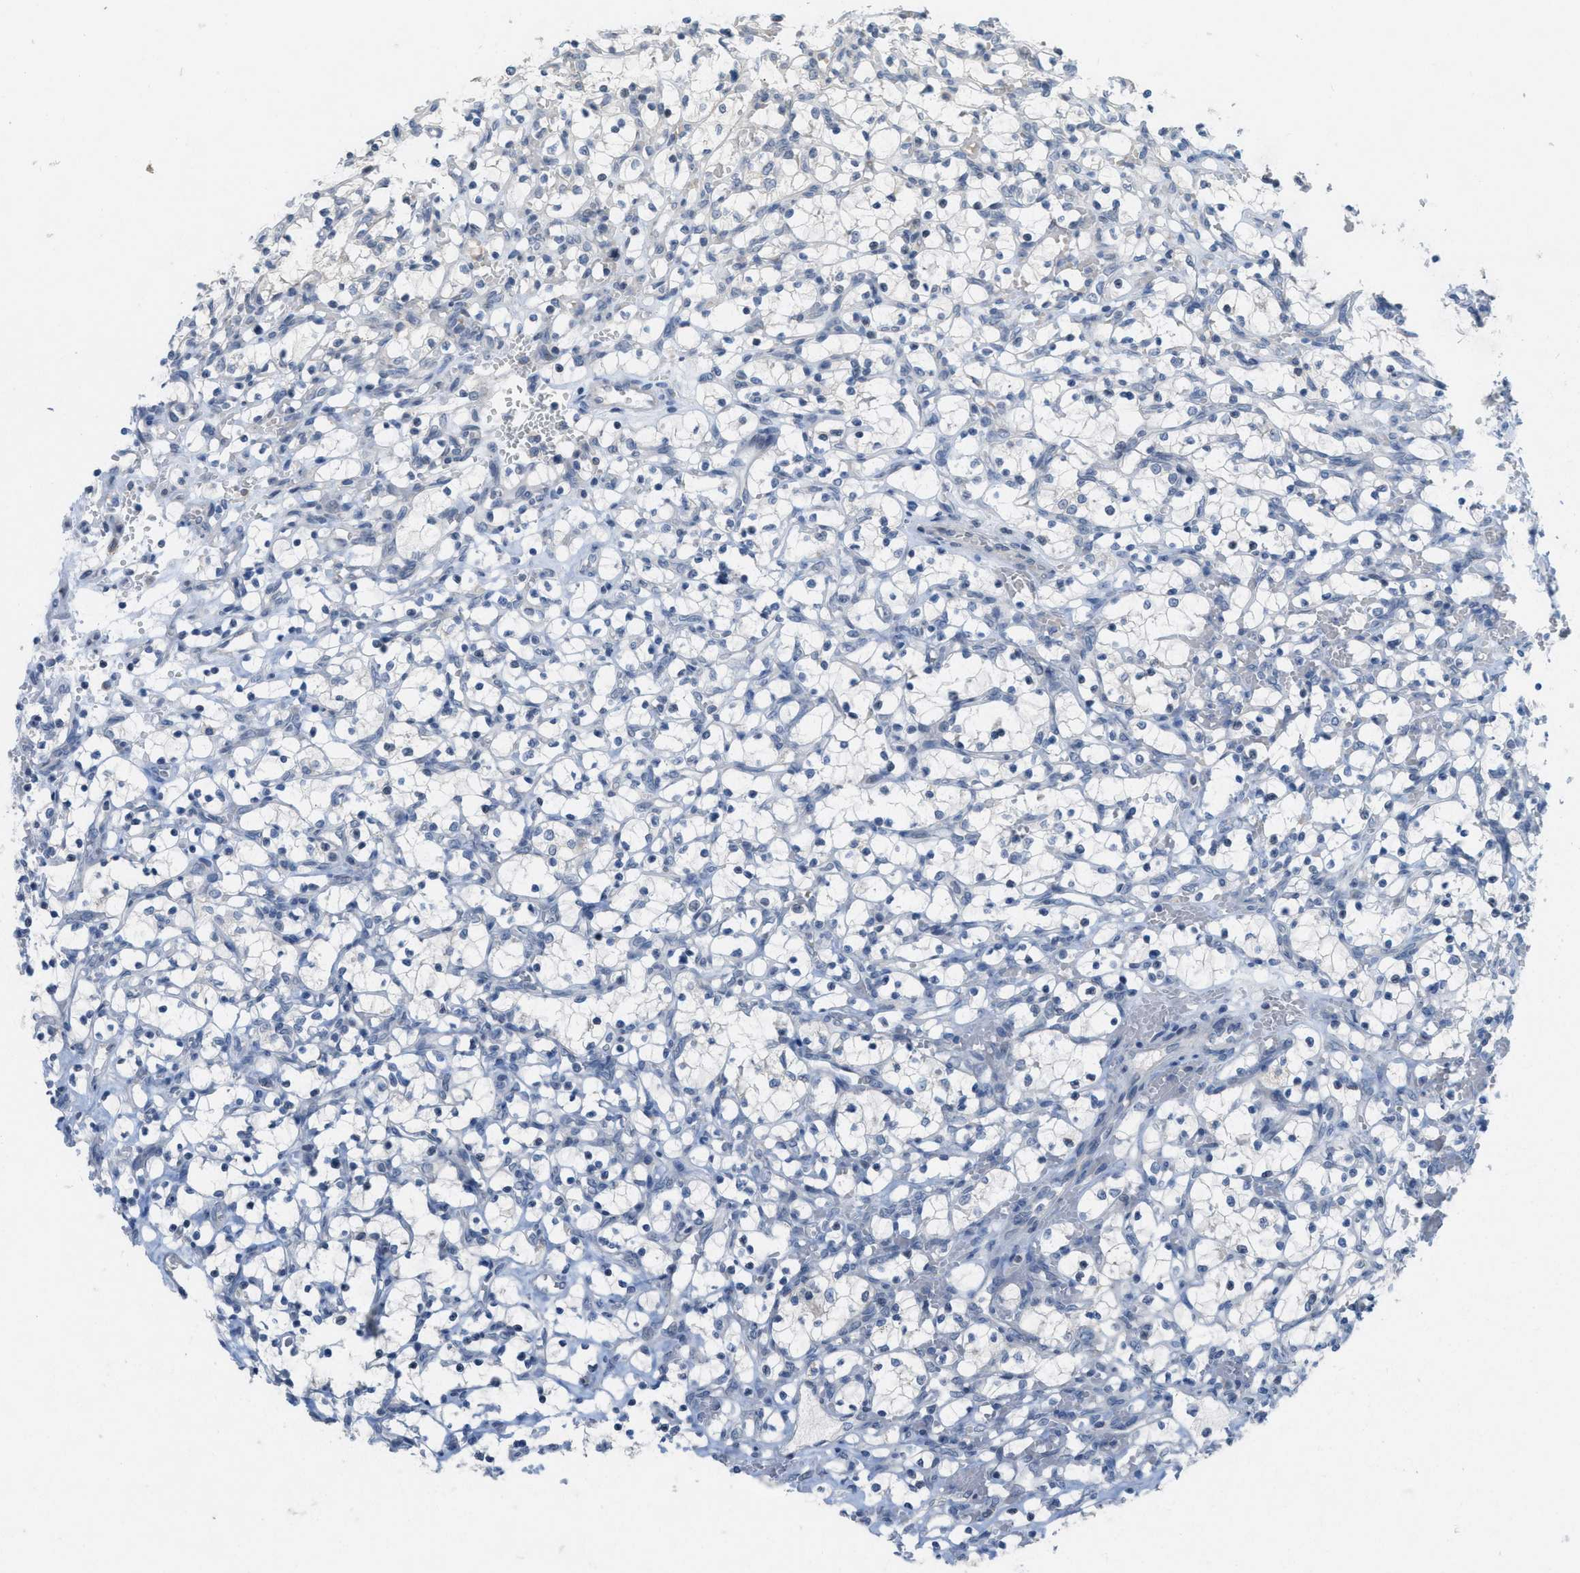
{"staining": {"intensity": "negative", "quantity": "none", "location": "none"}, "tissue": "renal cancer", "cell_type": "Tumor cells", "image_type": "cancer", "snomed": [{"axis": "morphology", "description": "Adenocarcinoma, NOS"}, {"axis": "topography", "description": "Kidney"}], "caption": "Immunohistochemistry of human adenocarcinoma (renal) demonstrates no positivity in tumor cells.", "gene": "TXNDC2", "patient": {"sex": "female", "age": 69}}